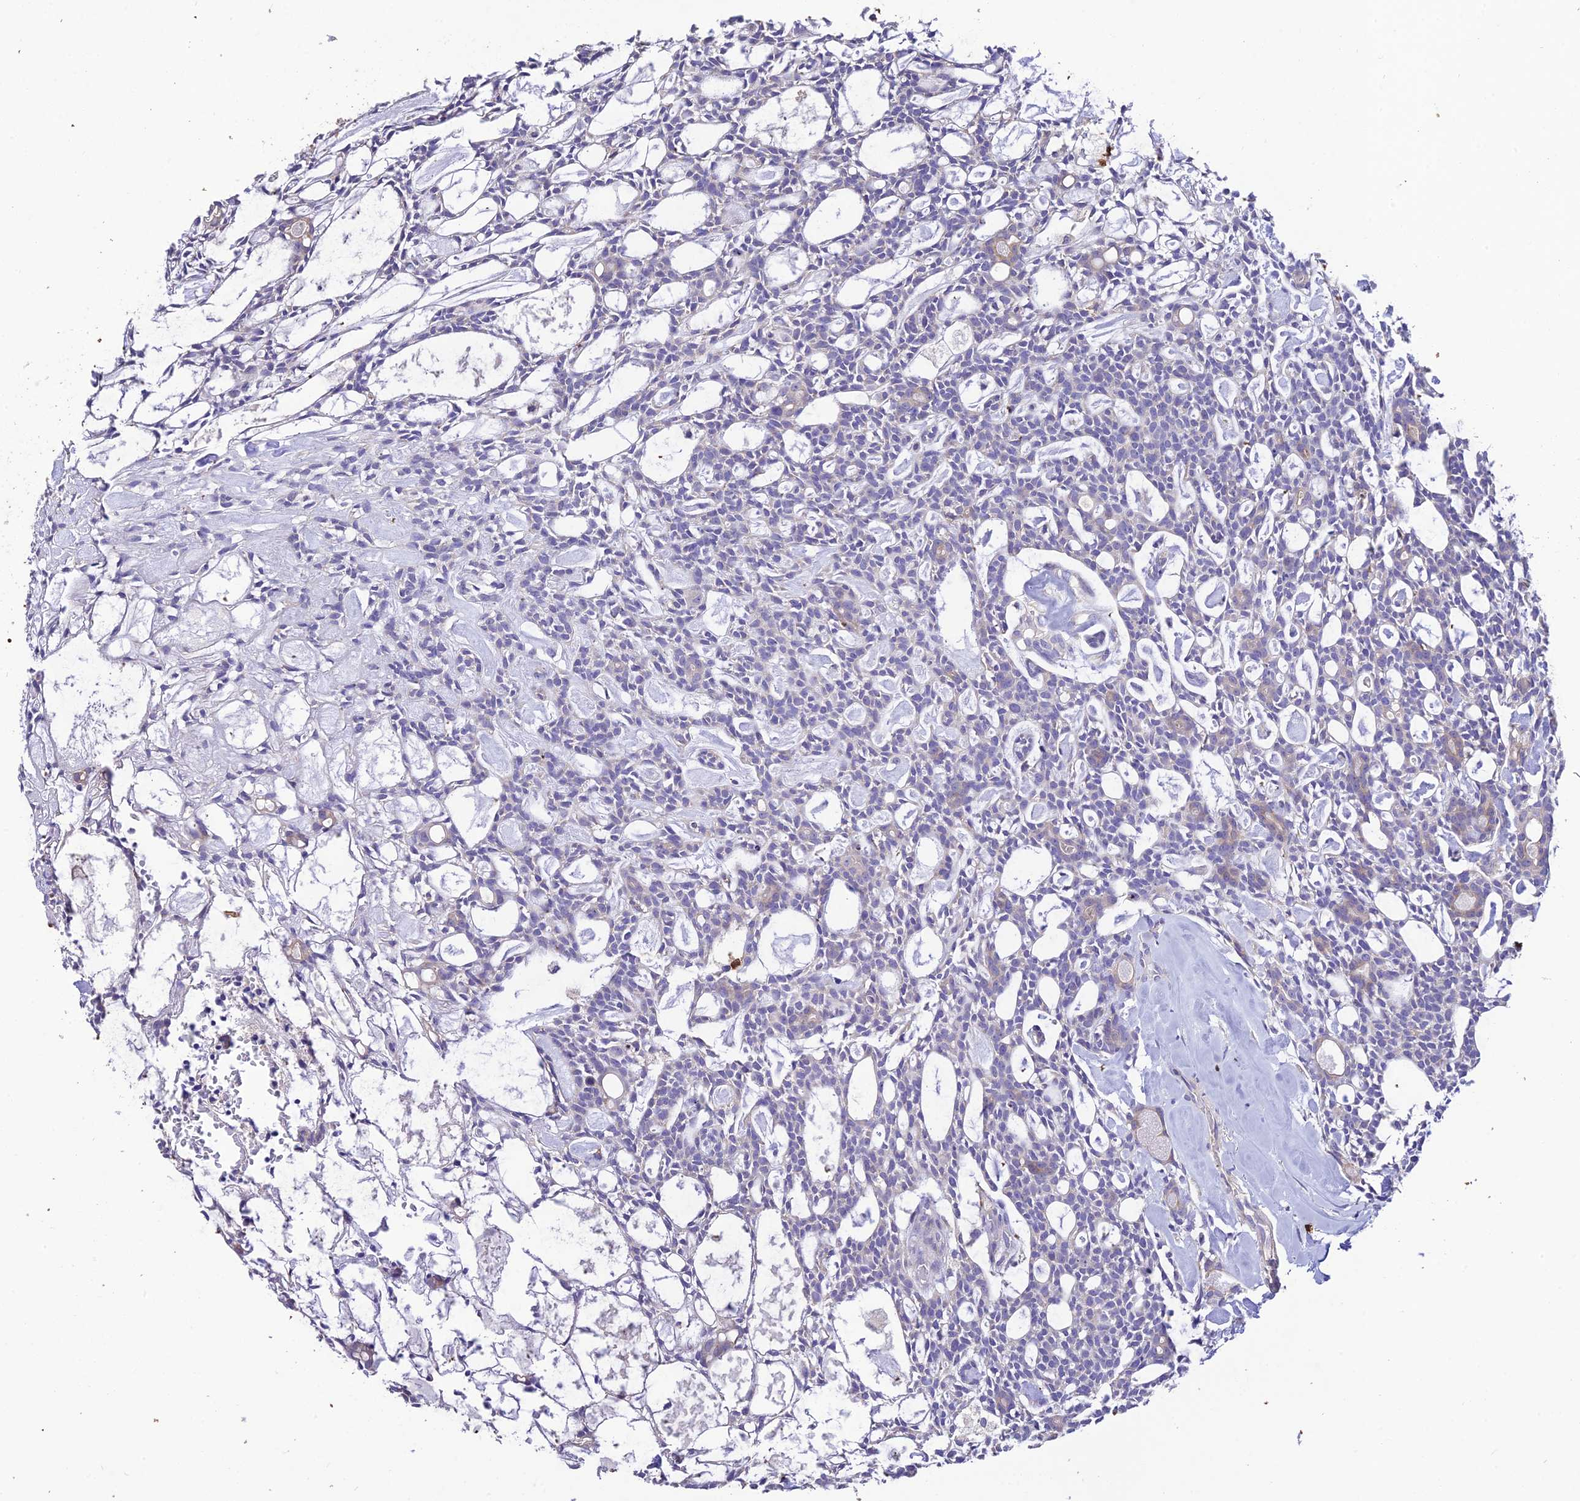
{"staining": {"intensity": "negative", "quantity": "none", "location": "none"}, "tissue": "head and neck cancer", "cell_type": "Tumor cells", "image_type": "cancer", "snomed": [{"axis": "morphology", "description": "Adenocarcinoma, NOS"}, {"axis": "topography", "description": "Salivary gland"}, {"axis": "topography", "description": "Head-Neck"}], "caption": "Micrograph shows no significant protein staining in tumor cells of head and neck adenocarcinoma.", "gene": "PTPRCAP", "patient": {"sex": "male", "age": 55}}